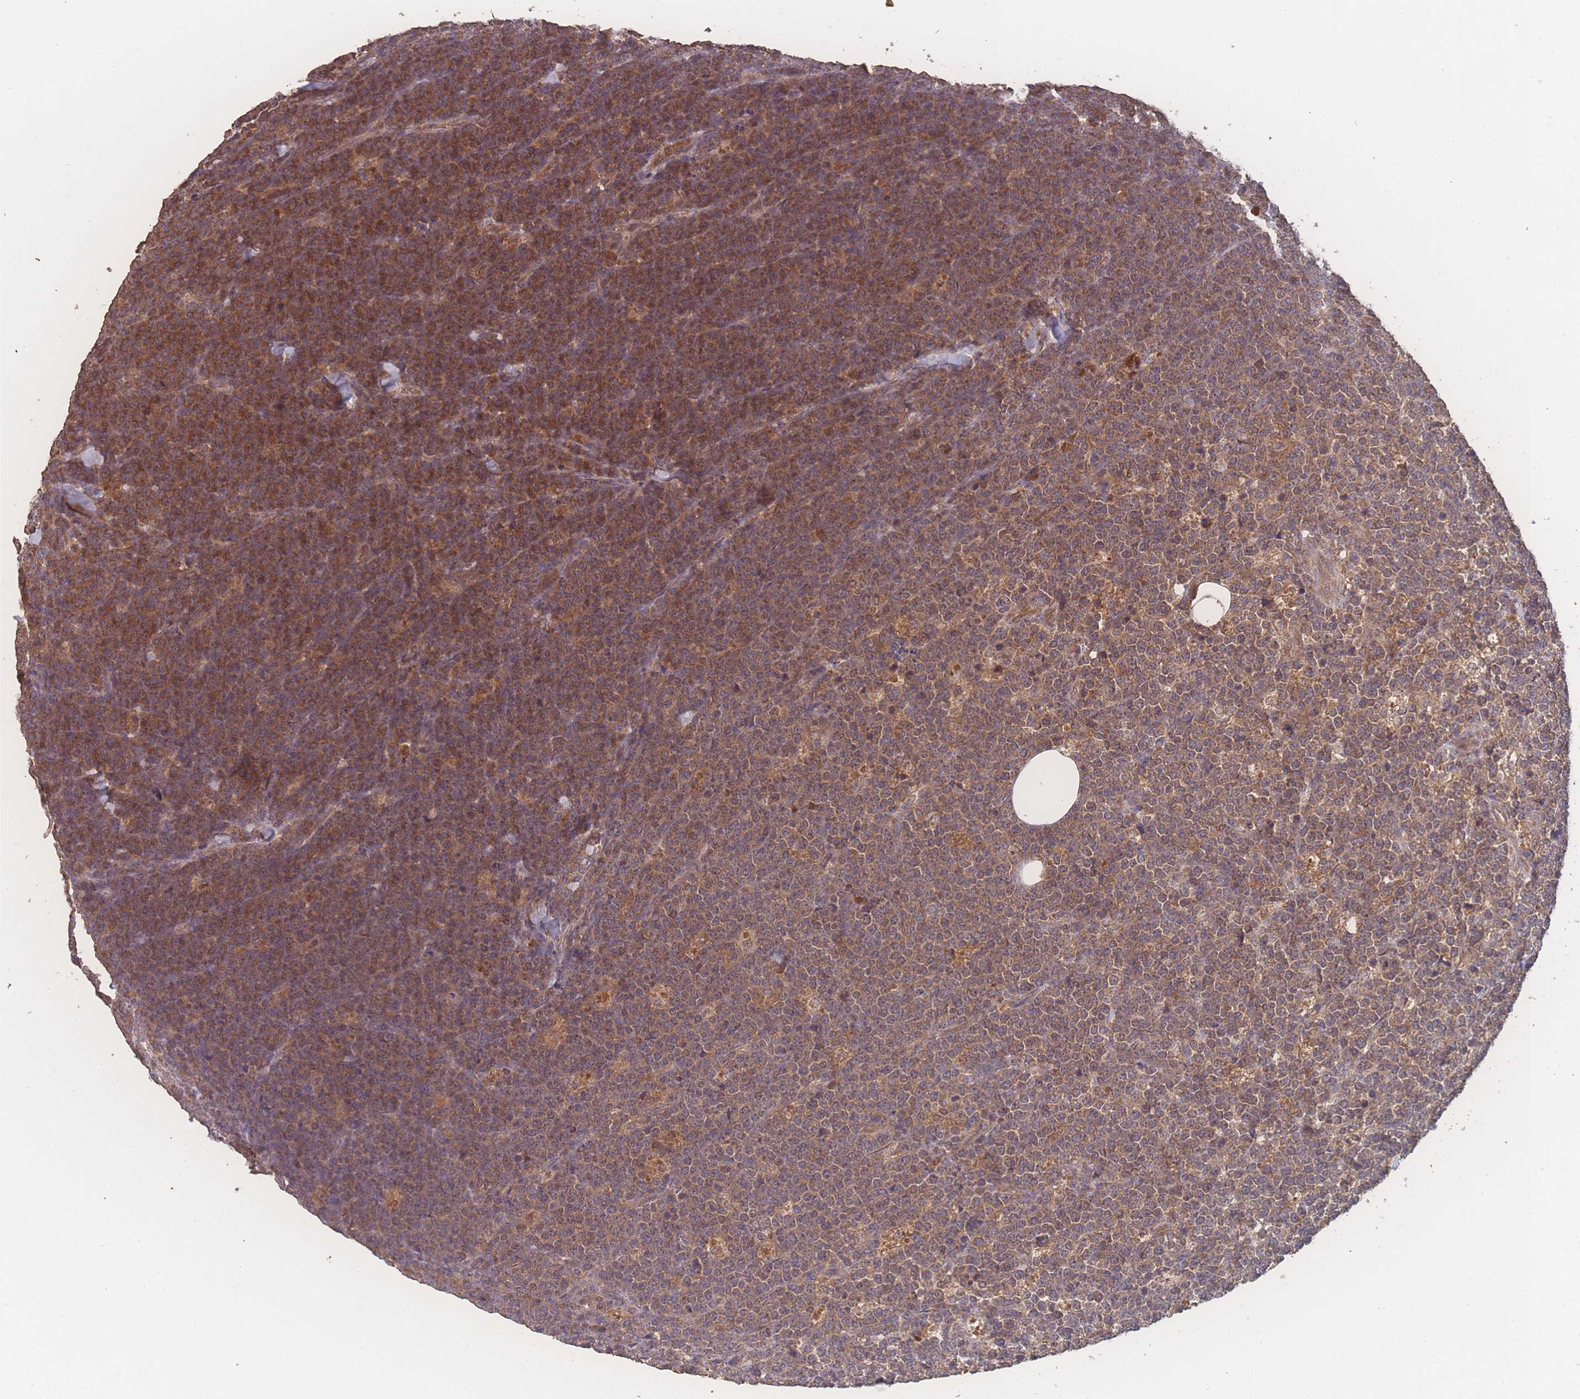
{"staining": {"intensity": "moderate", "quantity": ">75%", "location": "cytoplasmic/membranous"}, "tissue": "lymphoma", "cell_type": "Tumor cells", "image_type": "cancer", "snomed": [{"axis": "morphology", "description": "Malignant lymphoma, non-Hodgkin's type, High grade"}, {"axis": "topography", "description": "Small intestine"}], "caption": "Human lymphoma stained with a protein marker reveals moderate staining in tumor cells.", "gene": "ATXN10", "patient": {"sex": "male", "age": 8}}